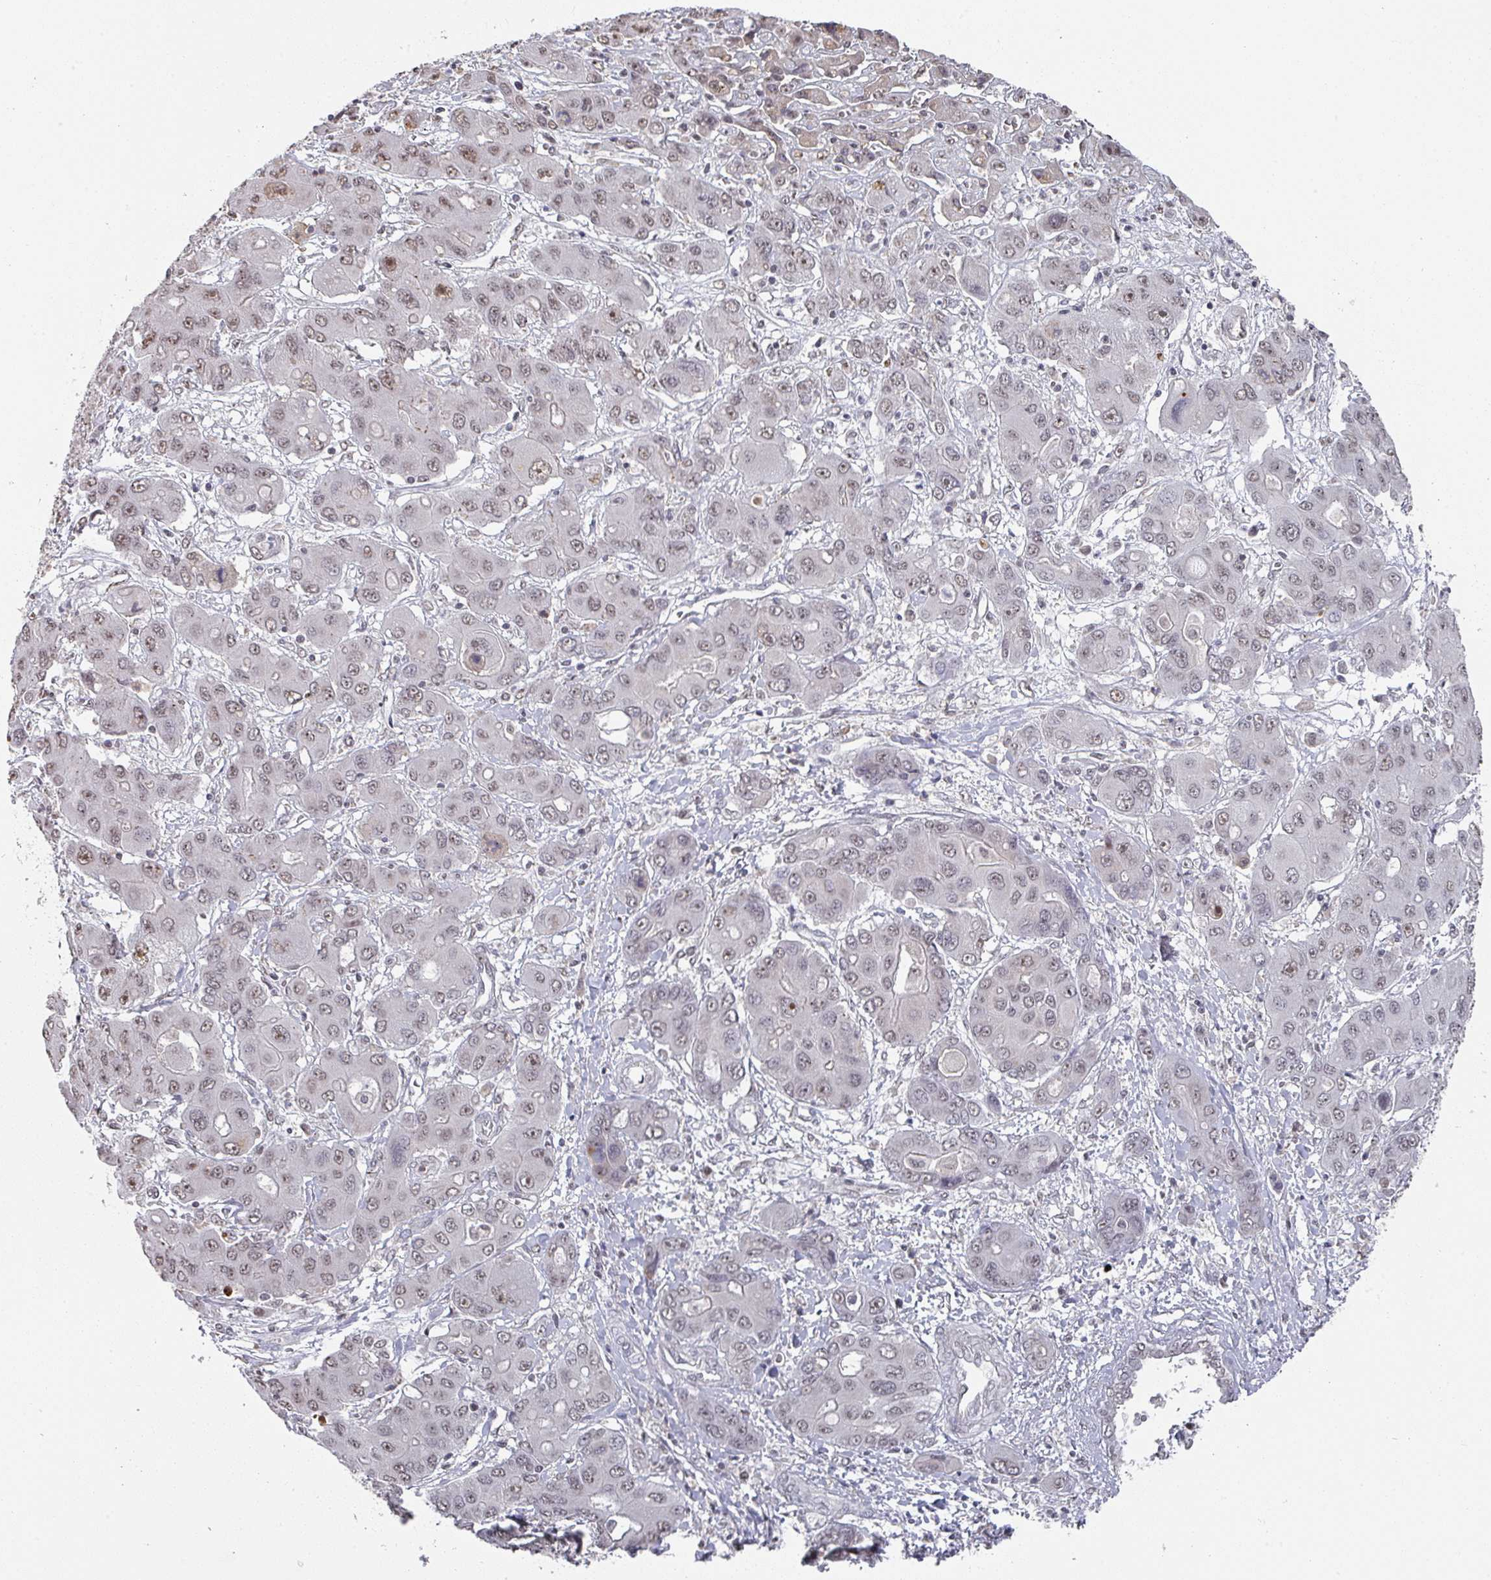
{"staining": {"intensity": "weak", "quantity": "25%-75%", "location": "nuclear"}, "tissue": "liver cancer", "cell_type": "Tumor cells", "image_type": "cancer", "snomed": [{"axis": "morphology", "description": "Cholangiocarcinoma"}, {"axis": "topography", "description": "Liver"}], "caption": "High-power microscopy captured an IHC photomicrograph of liver cholangiocarcinoma, revealing weak nuclear expression in approximately 25%-75% of tumor cells. The staining was performed using DAB (3,3'-diaminobenzidine), with brown indicating positive protein expression. Nuclei are stained blue with hematoxylin.", "gene": "ZNF654", "patient": {"sex": "male", "age": 67}}